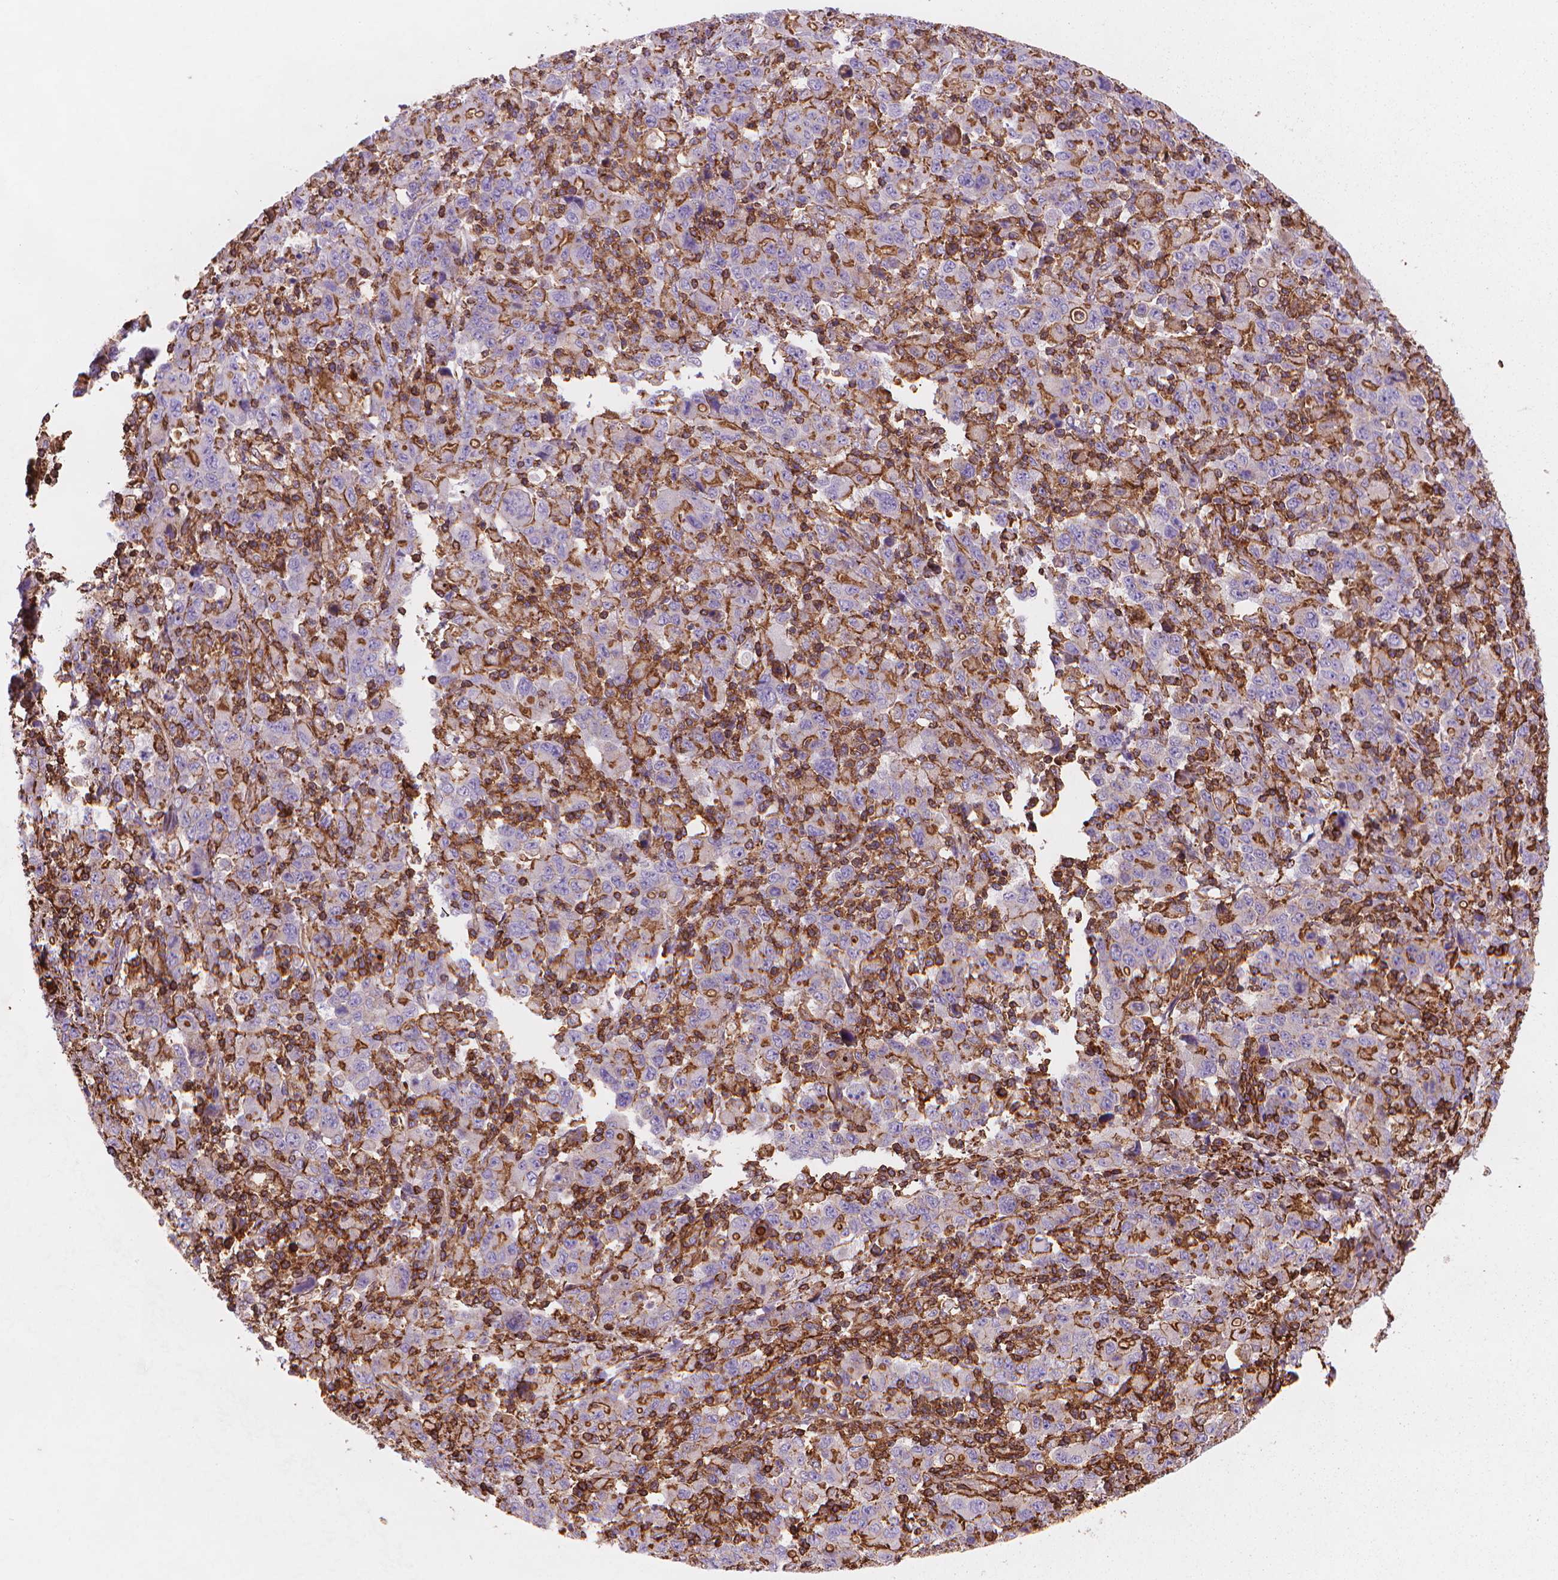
{"staining": {"intensity": "moderate", "quantity": "<25%", "location": "cytoplasmic/membranous"}, "tissue": "stomach cancer", "cell_type": "Tumor cells", "image_type": "cancer", "snomed": [{"axis": "morphology", "description": "Adenocarcinoma, NOS"}, {"axis": "topography", "description": "Stomach, upper"}], "caption": "Tumor cells show low levels of moderate cytoplasmic/membranous expression in about <25% of cells in human adenocarcinoma (stomach). (DAB IHC, brown staining for protein, blue staining for nuclei).", "gene": "PATJ", "patient": {"sex": "male", "age": 69}}